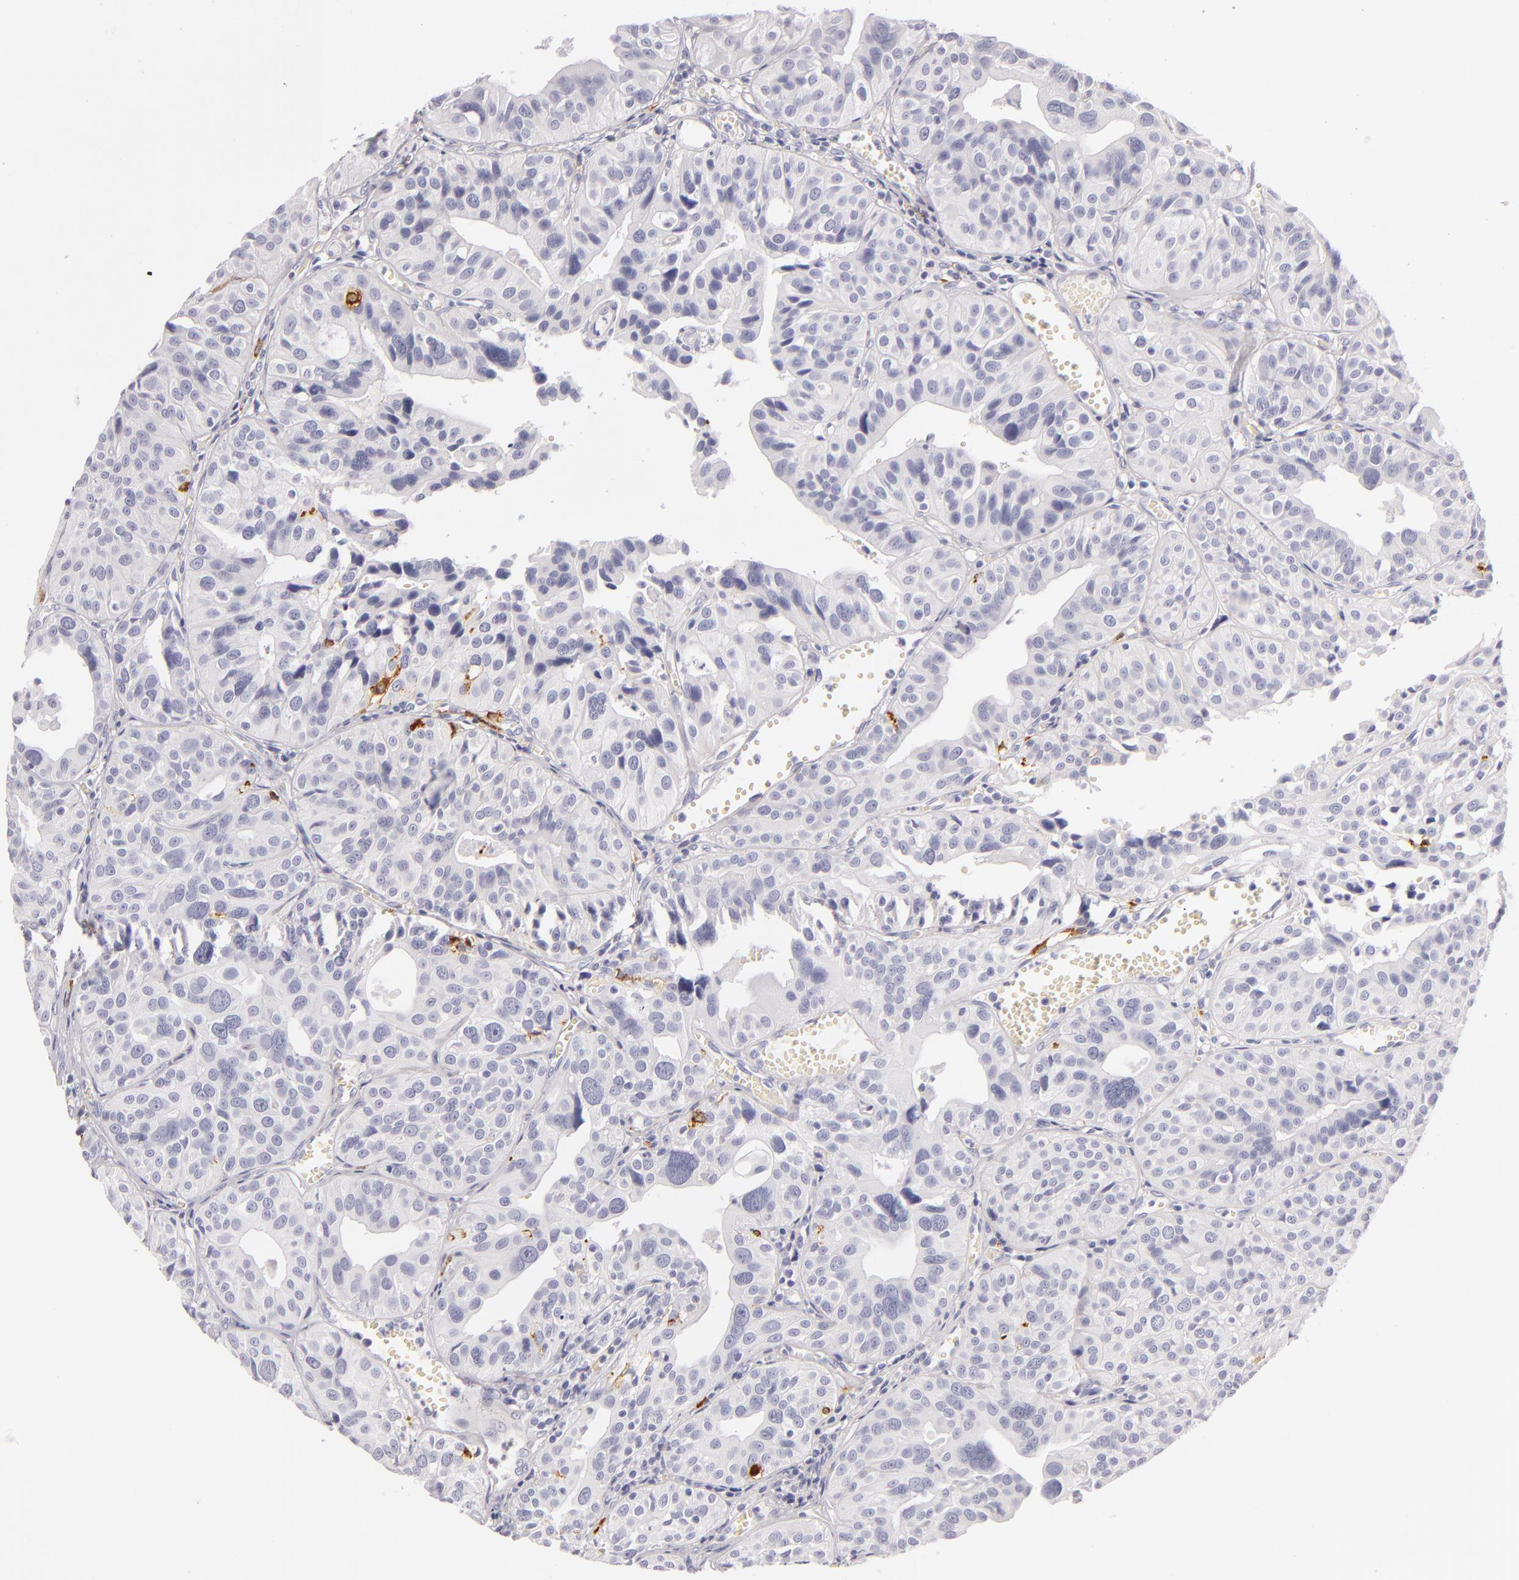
{"staining": {"intensity": "negative", "quantity": "none", "location": "none"}, "tissue": "urothelial cancer", "cell_type": "Tumor cells", "image_type": "cancer", "snomed": [{"axis": "morphology", "description": "Urothelial carcinoma, High grade"}, {"axis": "topography", "description": "Urinary bladder"}], "caption": "Immunohistochemistry of urothelial cancer demonstrates no expression in tumor cells.", "gene": "CD207", "patient": {"sex": "male", "age": 56}}